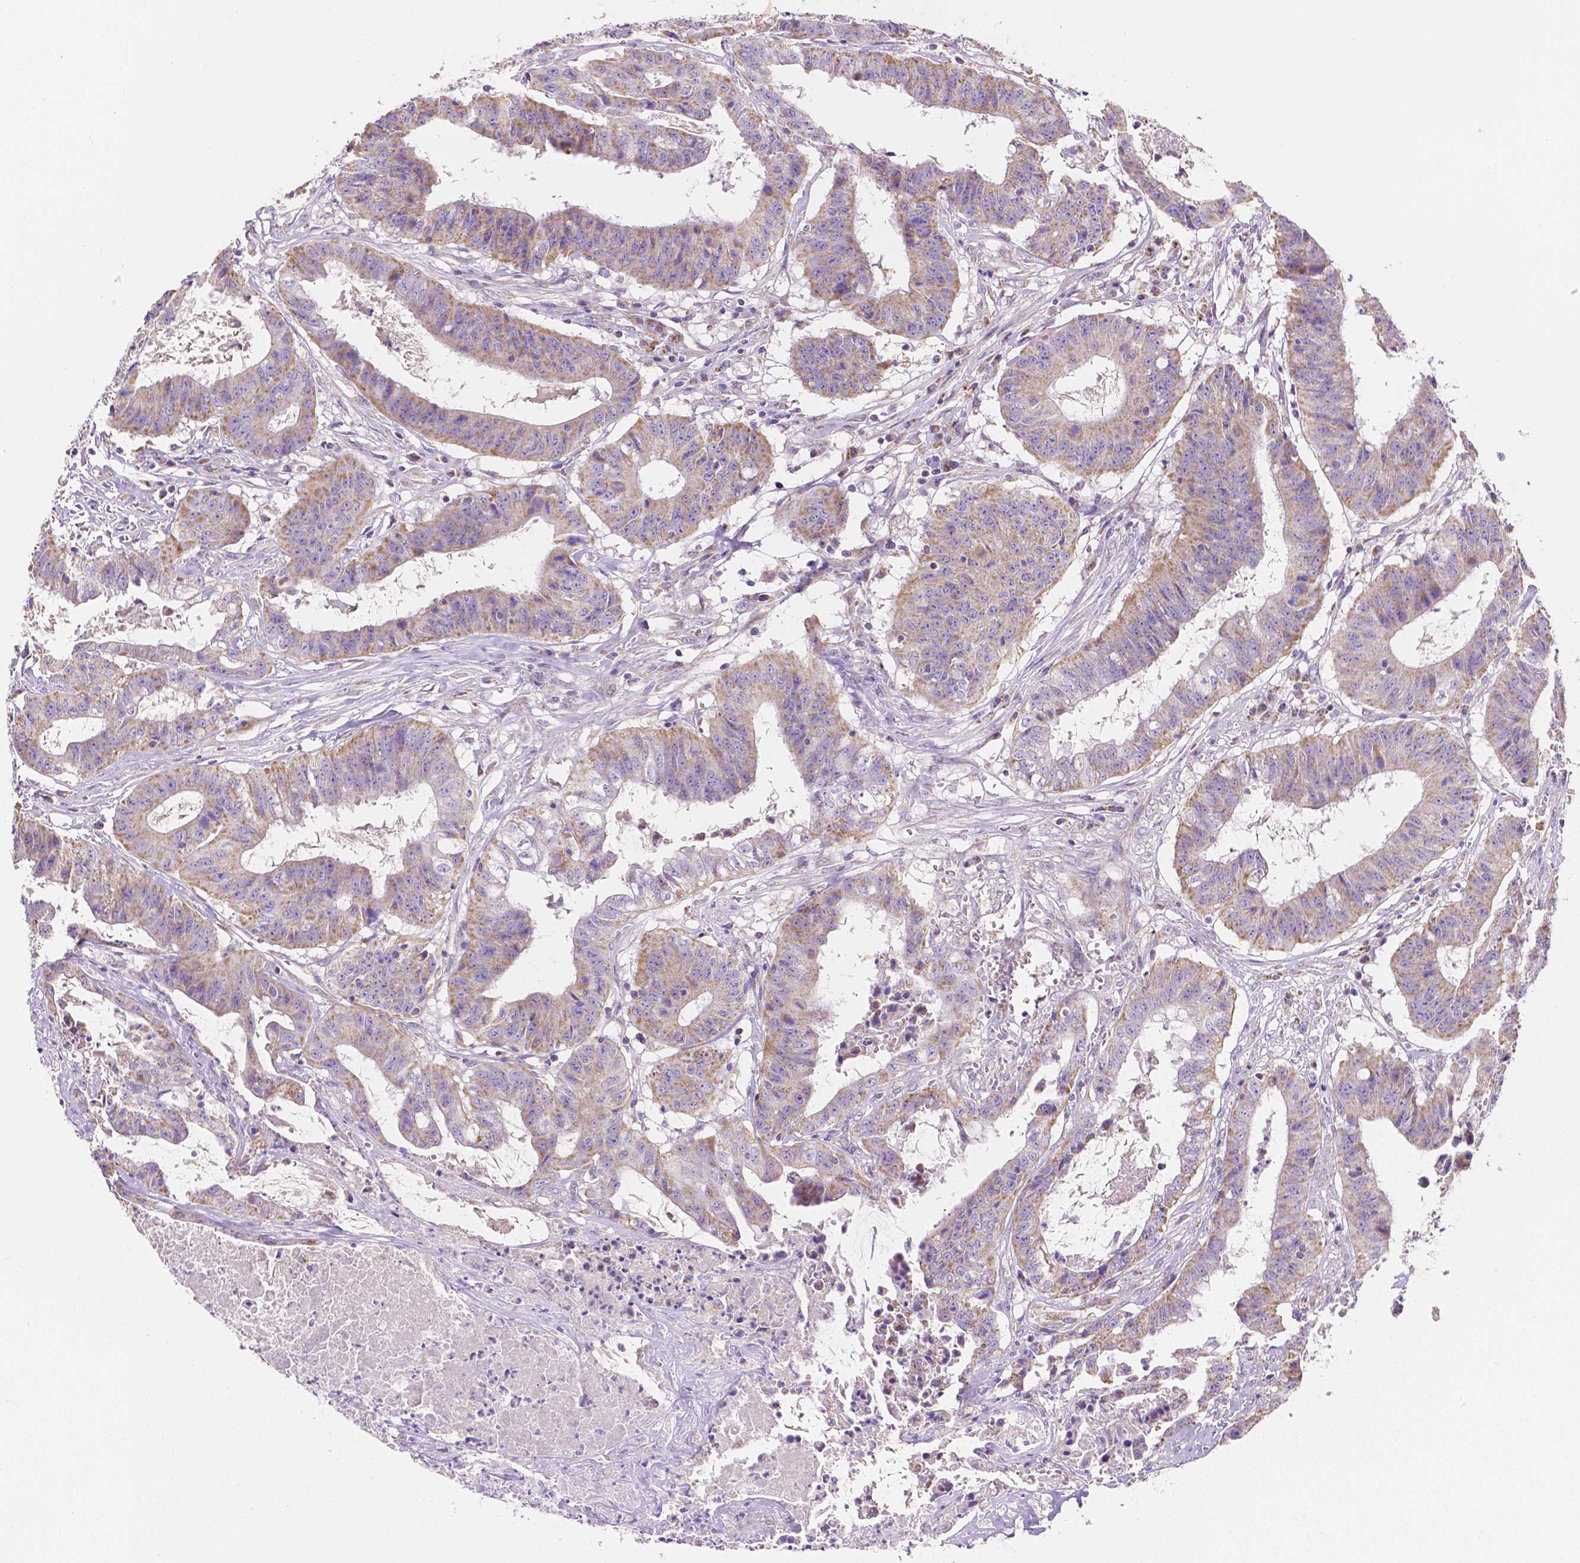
{"staining": {"intensity": "weak", "quantity": "25%-75%", "location": "cytoplasmic/membranous"}, "tissue": "colorectal cancer", "cell_type": "Tumor cells", "image_type": "cancer", "snomed": [{"axis": "morphology", "description": "Adenocarcinoma, NOS"}, {"axis": "topography", "description": "Colon"}], "caption": "The immunohistochemical stain shows weak cytoplasmic/membranous positivity in tumor cells of colorectal cancer (adenocarcinoma) tissue.", "gene": "SGTB", "patient": {"sex": "male", "age": 33}}